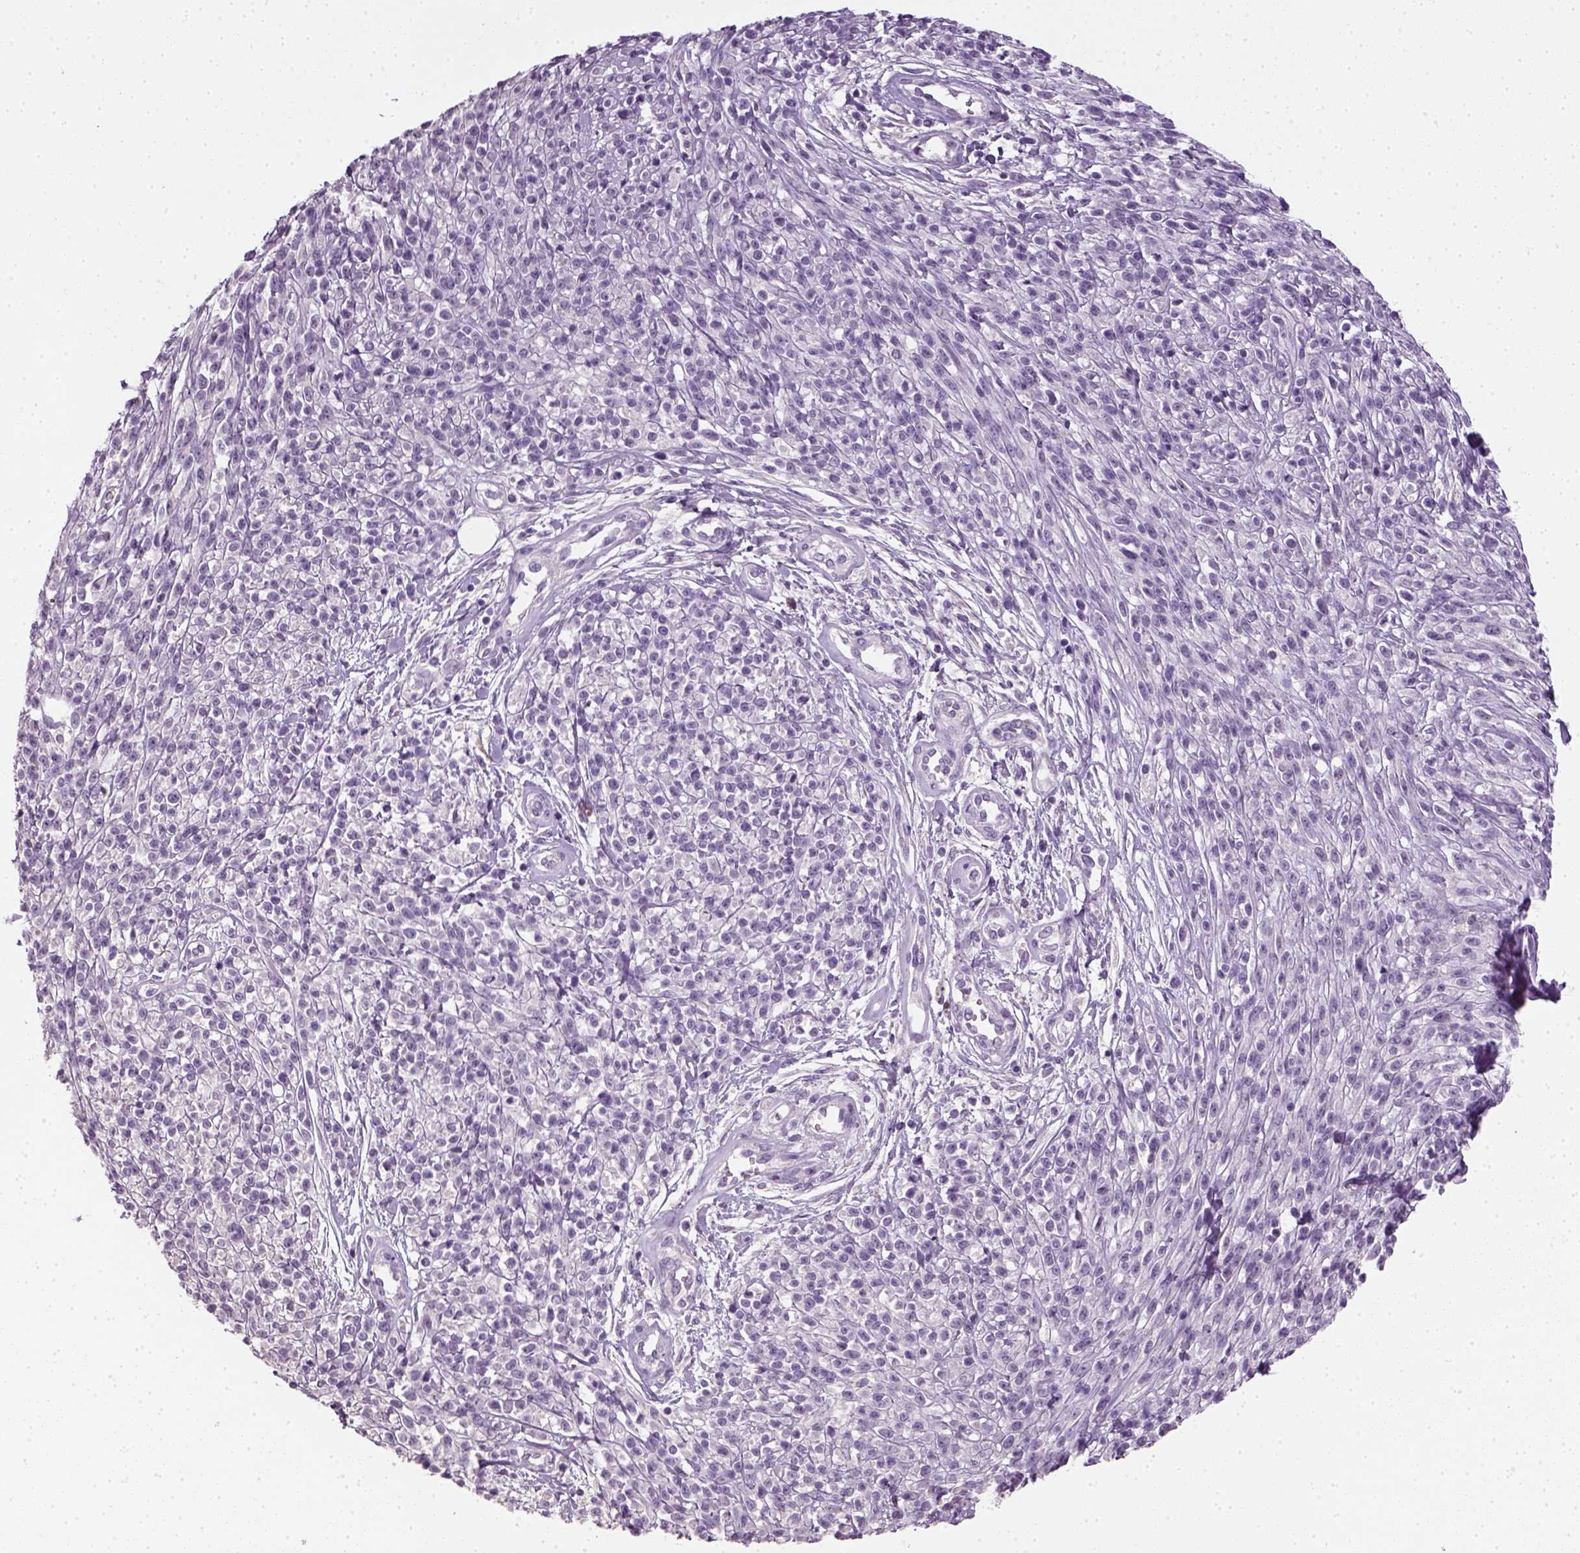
{"staining": {"intensity": "negative", "quantity": "none", "location": "none"}, "tissue": "melanoma", "cell_type": "Tumor cells", "image_type": "cancer", "snomed": [{"axis": "morphology", "description": "Malignant melanoma, NOS"}, {"axis": "topography", "description": "Skin"}, {"axis": "topography", "description": "Skin of trunk"}], "caption": "Human malignant melanoma stained for a protein using immunohistochemistry shows no expression in tumor cells.", "gene": "ELOVL3", "patient": {"sex": "male", "age": 74}}